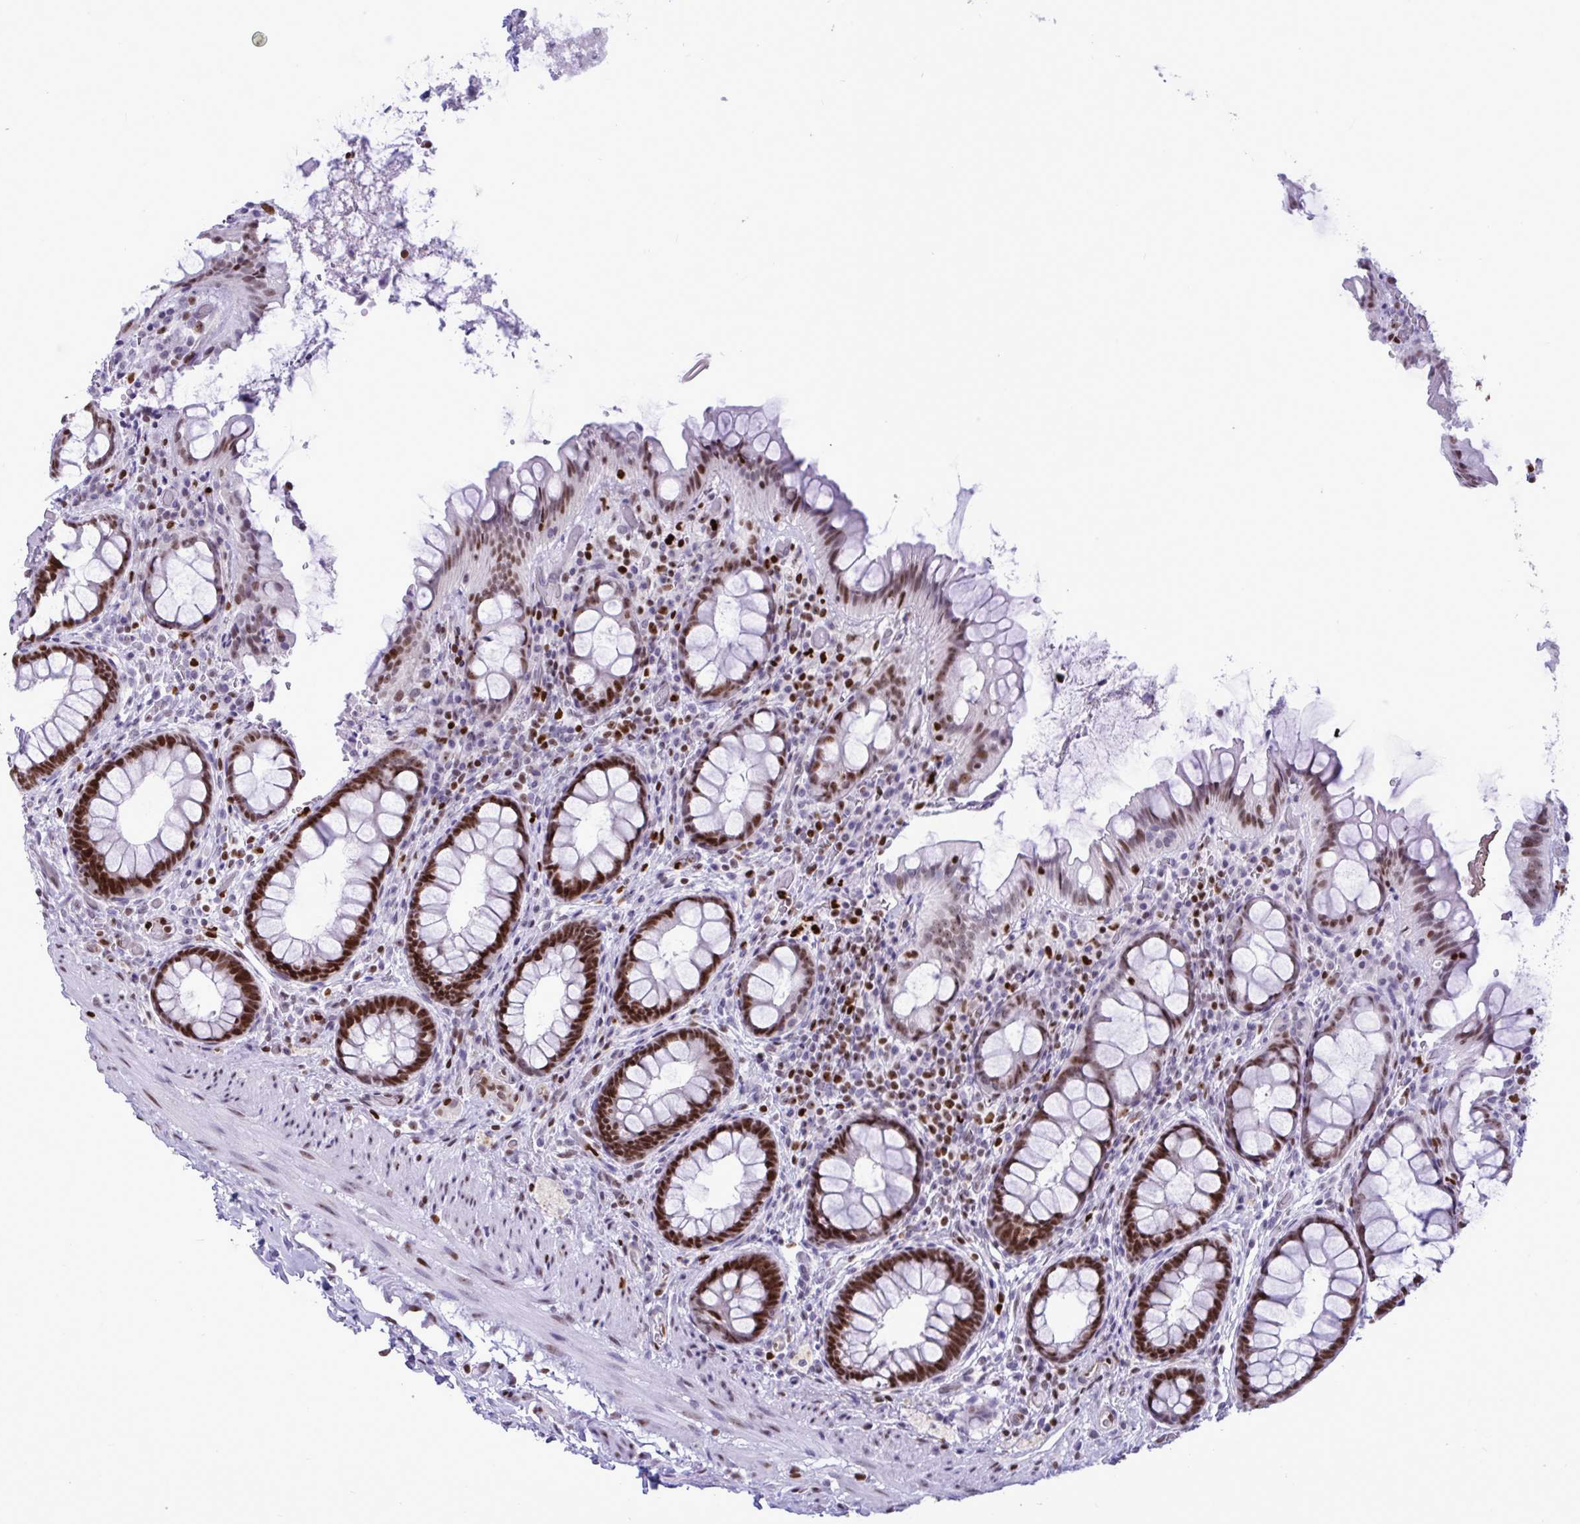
{"staining": {"intensity": "strong", "quantity": "25%-75%", "location": "nuclear"}, "tissue": "rectum", "cell_type": "Glandular cells", "image_type": "normal", "snomed": [{"axis": "morphology", "description": "Normal tissue, NOS"}, {"axis": "topography", "description": "Rectum"}, {"axis": "topography", "description": "Peripheral nerve tissue"}], "caption": "Brown immunohistochemical staining in normal human rectum demonstrates strong nuclear staining in approximately 25%-75% of glandular cells.", "gene": "HMGB2", "patient": {"sex": "female", "age": 69}}